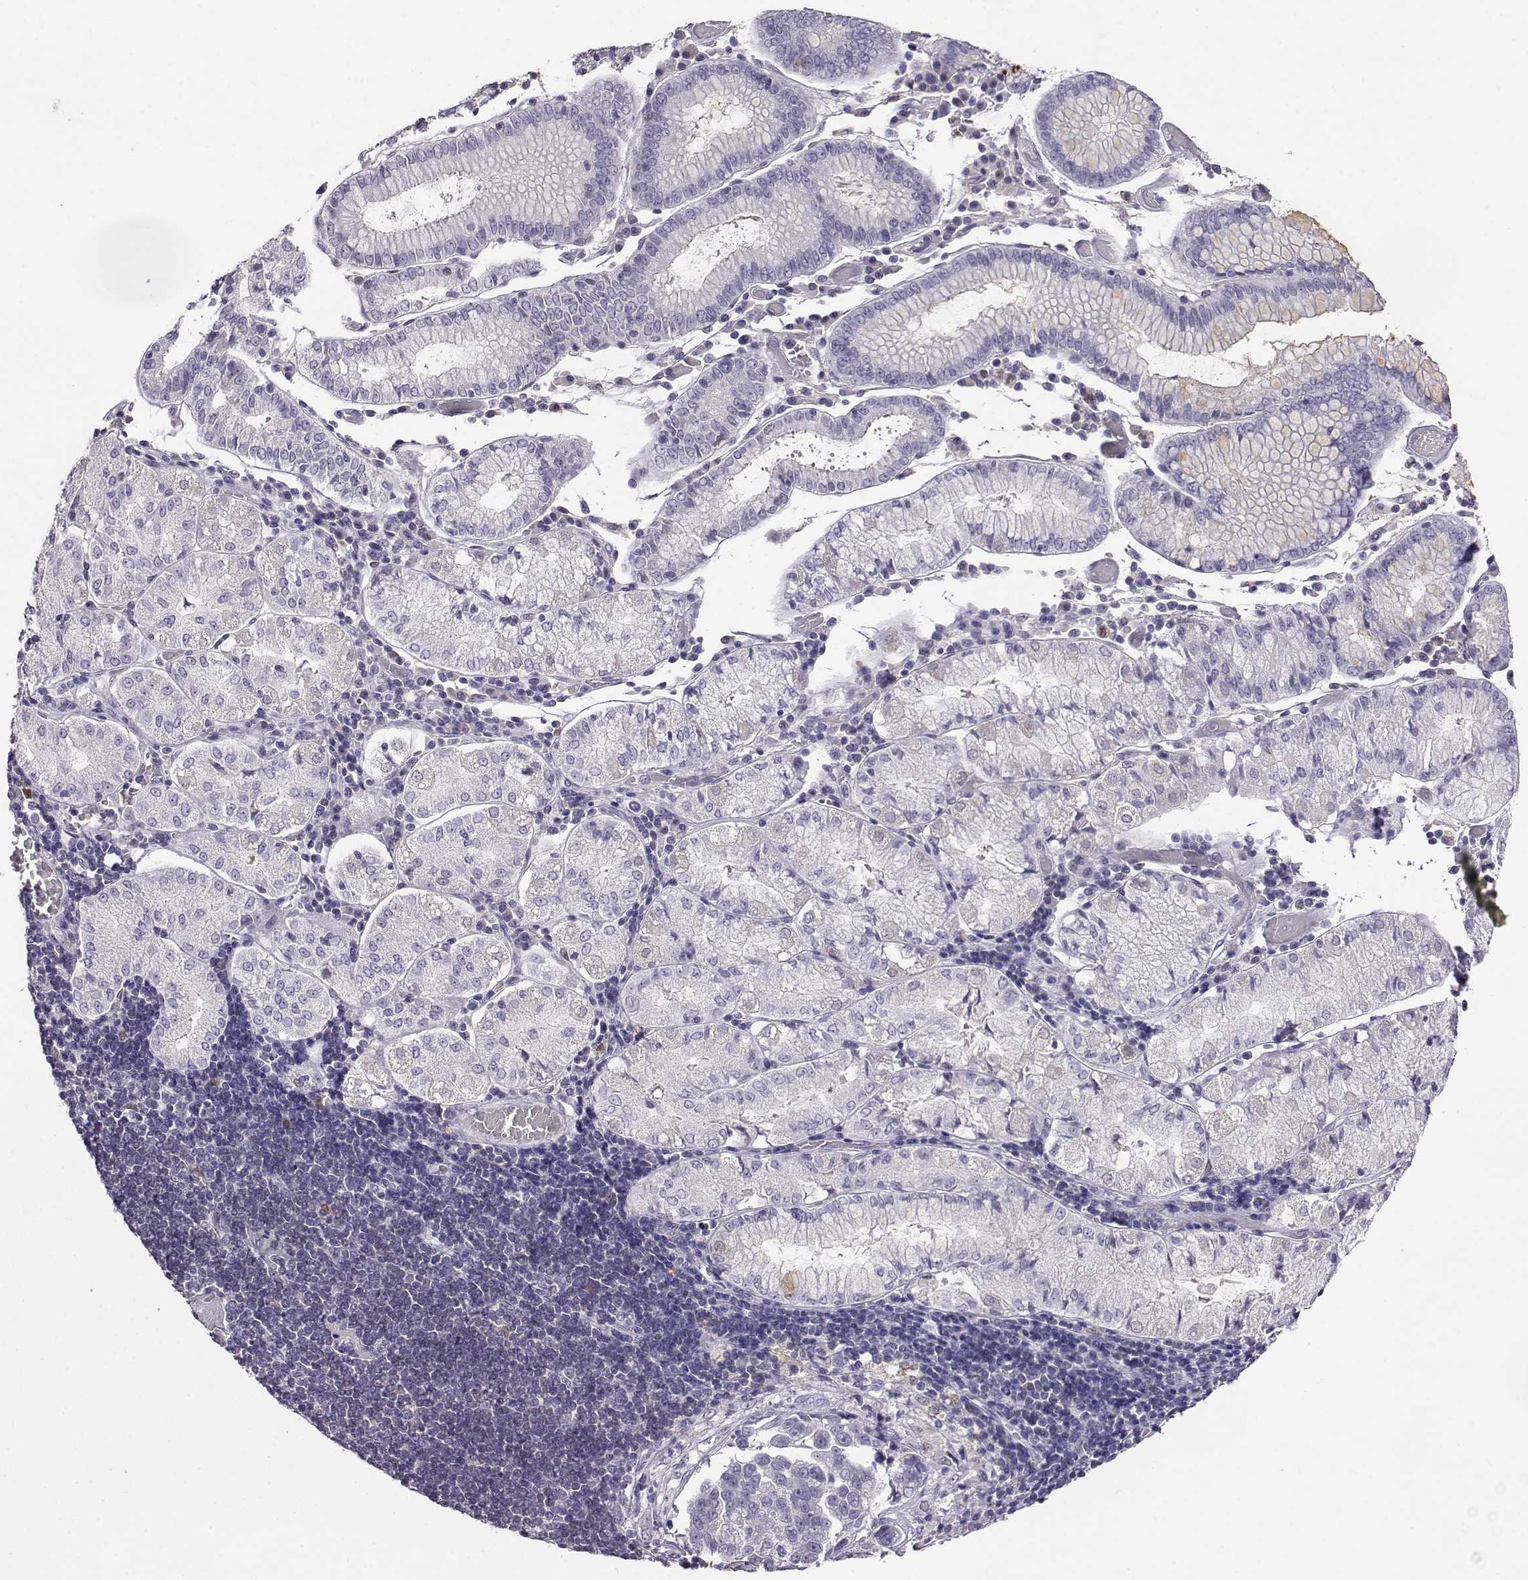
{"staining": {"intensity": "negative", "quantity": "none", "location": "none"}, "tissue": "stomach cancer", "cell_type": "Tumor cells", "image_type": "cancer", "snomed": [{"axis": "morphology", "description": "Adenocarcinoma, NOS"}, {"axis": "topography", "description": "Stomach"}], "caption": "Immunohistochemistry of stomach cancer (adenocarcinoma) shows no positivity in tumor cells. (DAB immunohistochemistry, high magnification).", "gene": "AKR1B1", "patient": {"sex": "male", "age": 93}}